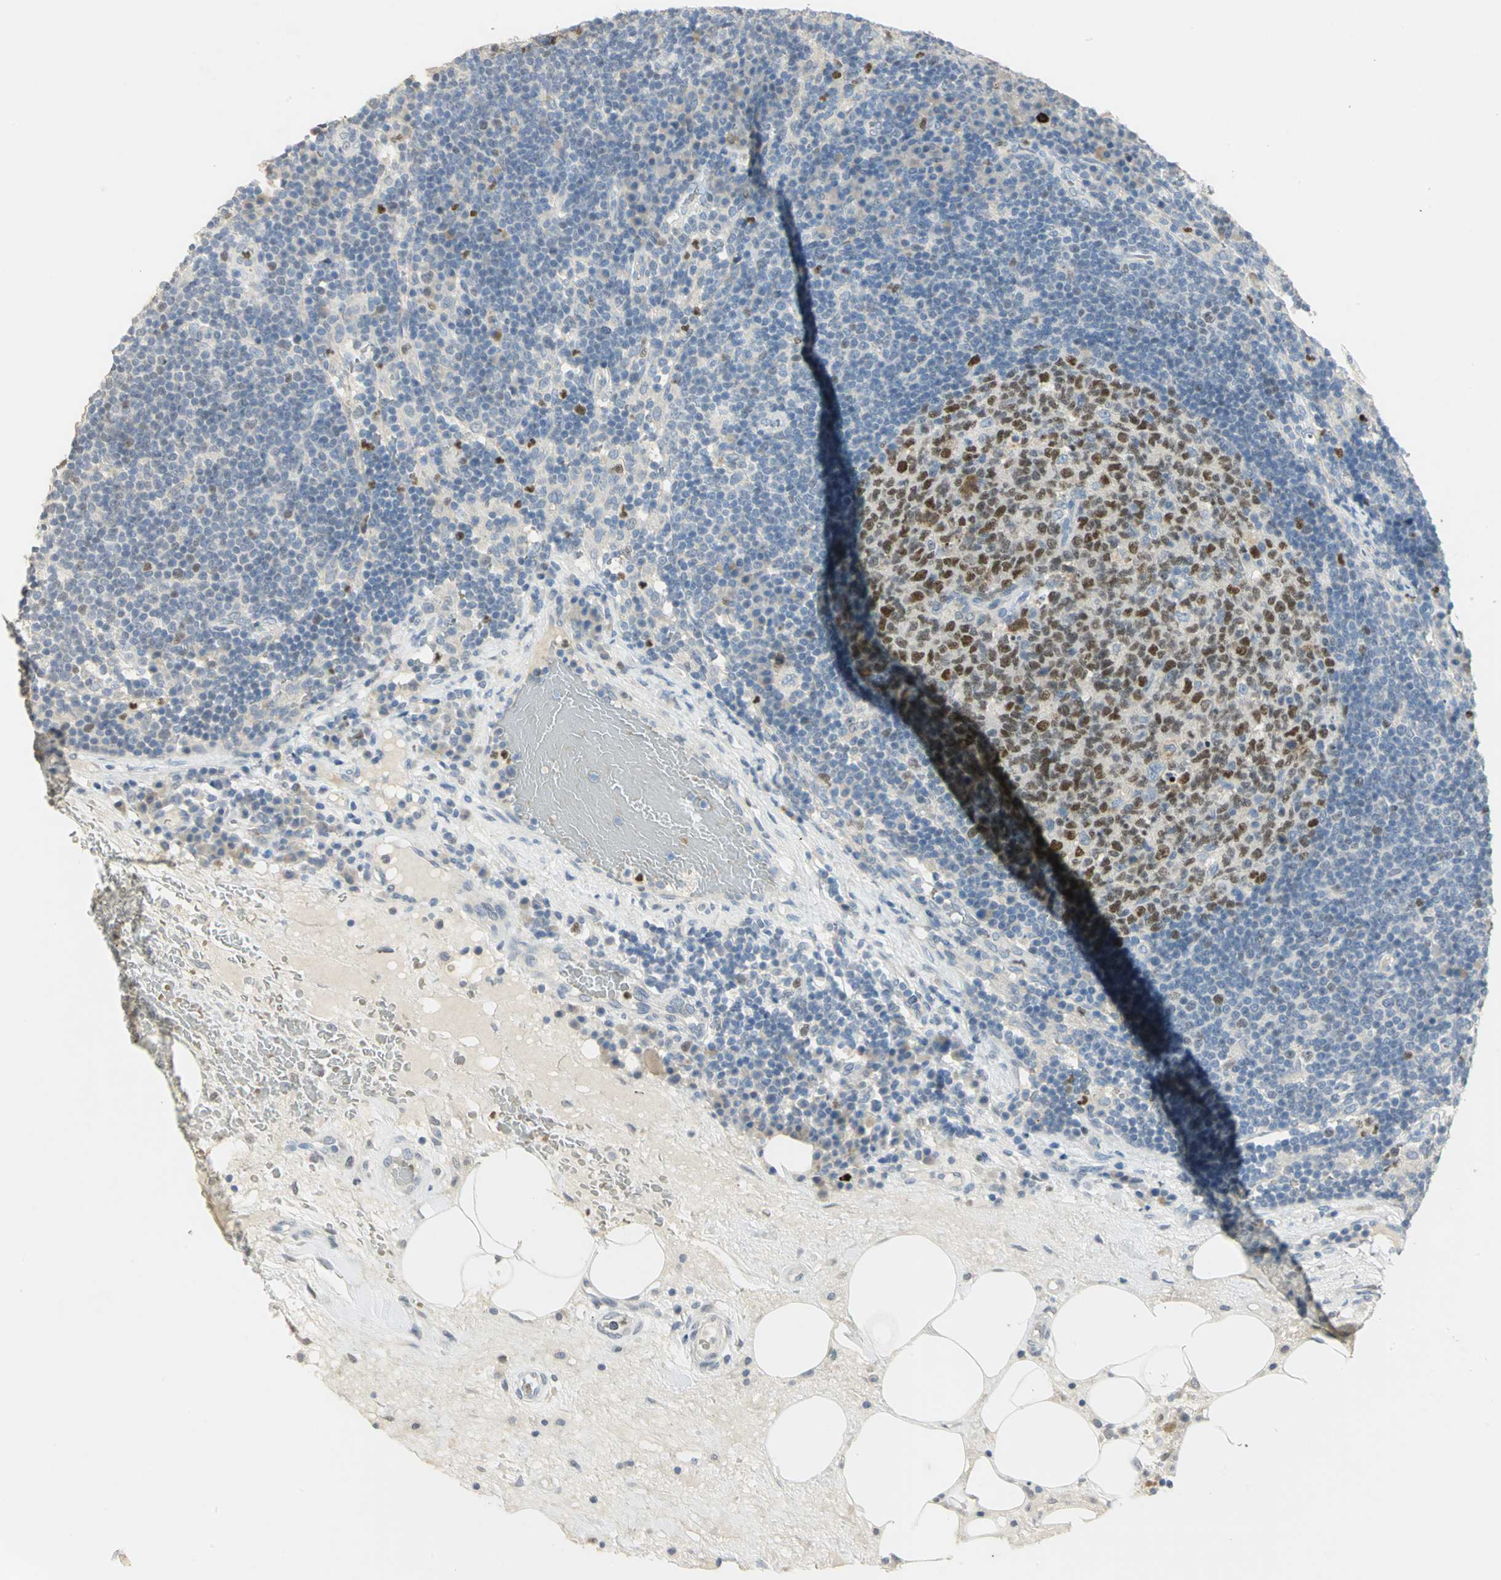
{"staining": {"intensity": "strong", "quantity": ">75%", "location": "nuclear"}, "tissue": "lymph node", "cell_type": "Germinal center cells", "image_type": "normal", "snomed": [{"axis": "morphology", "description": "Normal tissue, NOS"}, {"axis": "morphology", "description": "Squamous cell carcinoma, metastatic, NOS"}, {"axis": "topography", "description": "Lymph node"}], "caption": "Immunohistochemical staining of normal lymph node demonstrates strong nuclear protein expression in about >75% of germinal center cells. (Brightfield microscopy of DAB IHC at high magnification).", "gene": "BCL6", "patient": {"sex": "female", "age": 53}}